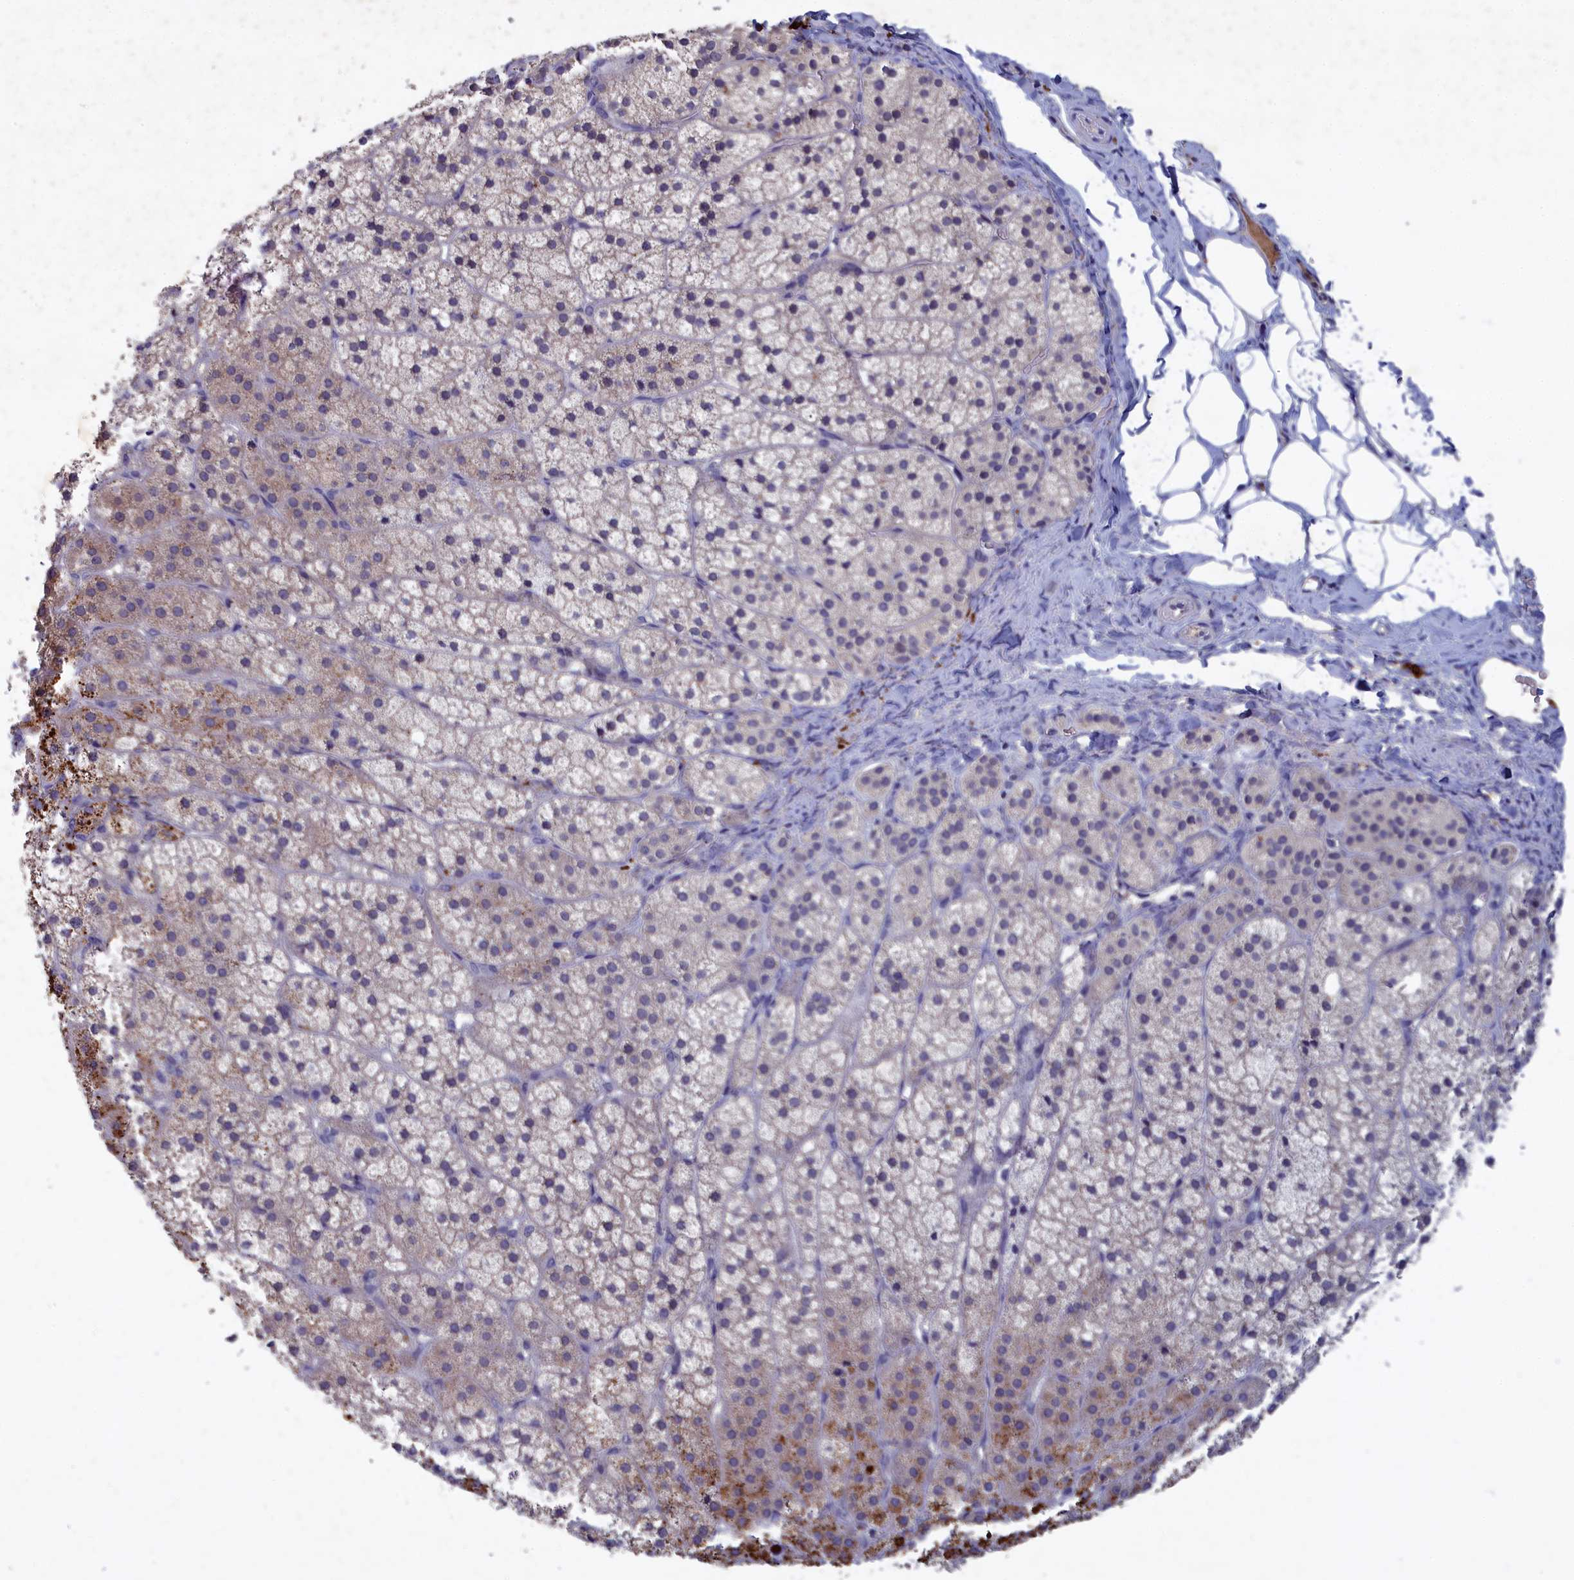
{"staining": {"intensity": "strong", "quantity": "<25%", "location": "cytoplasmic/membranous"}, "tissue": "adrenal gland", "cell_type": "Glandular cells", "image_type": "normal", "snomed": [{"axis": "morphology", "description": "Normal tissue, NOS"}, {"axis": "topography", "description": "Adrenal gland"}], "caption": "Glandular cells demonstrate strong cytoplasmic/membranous expression in approximately <25% of cells in normal adrenal gland.", "gene": "CELF5", "patient": {"sex": "female", "age": 44}}